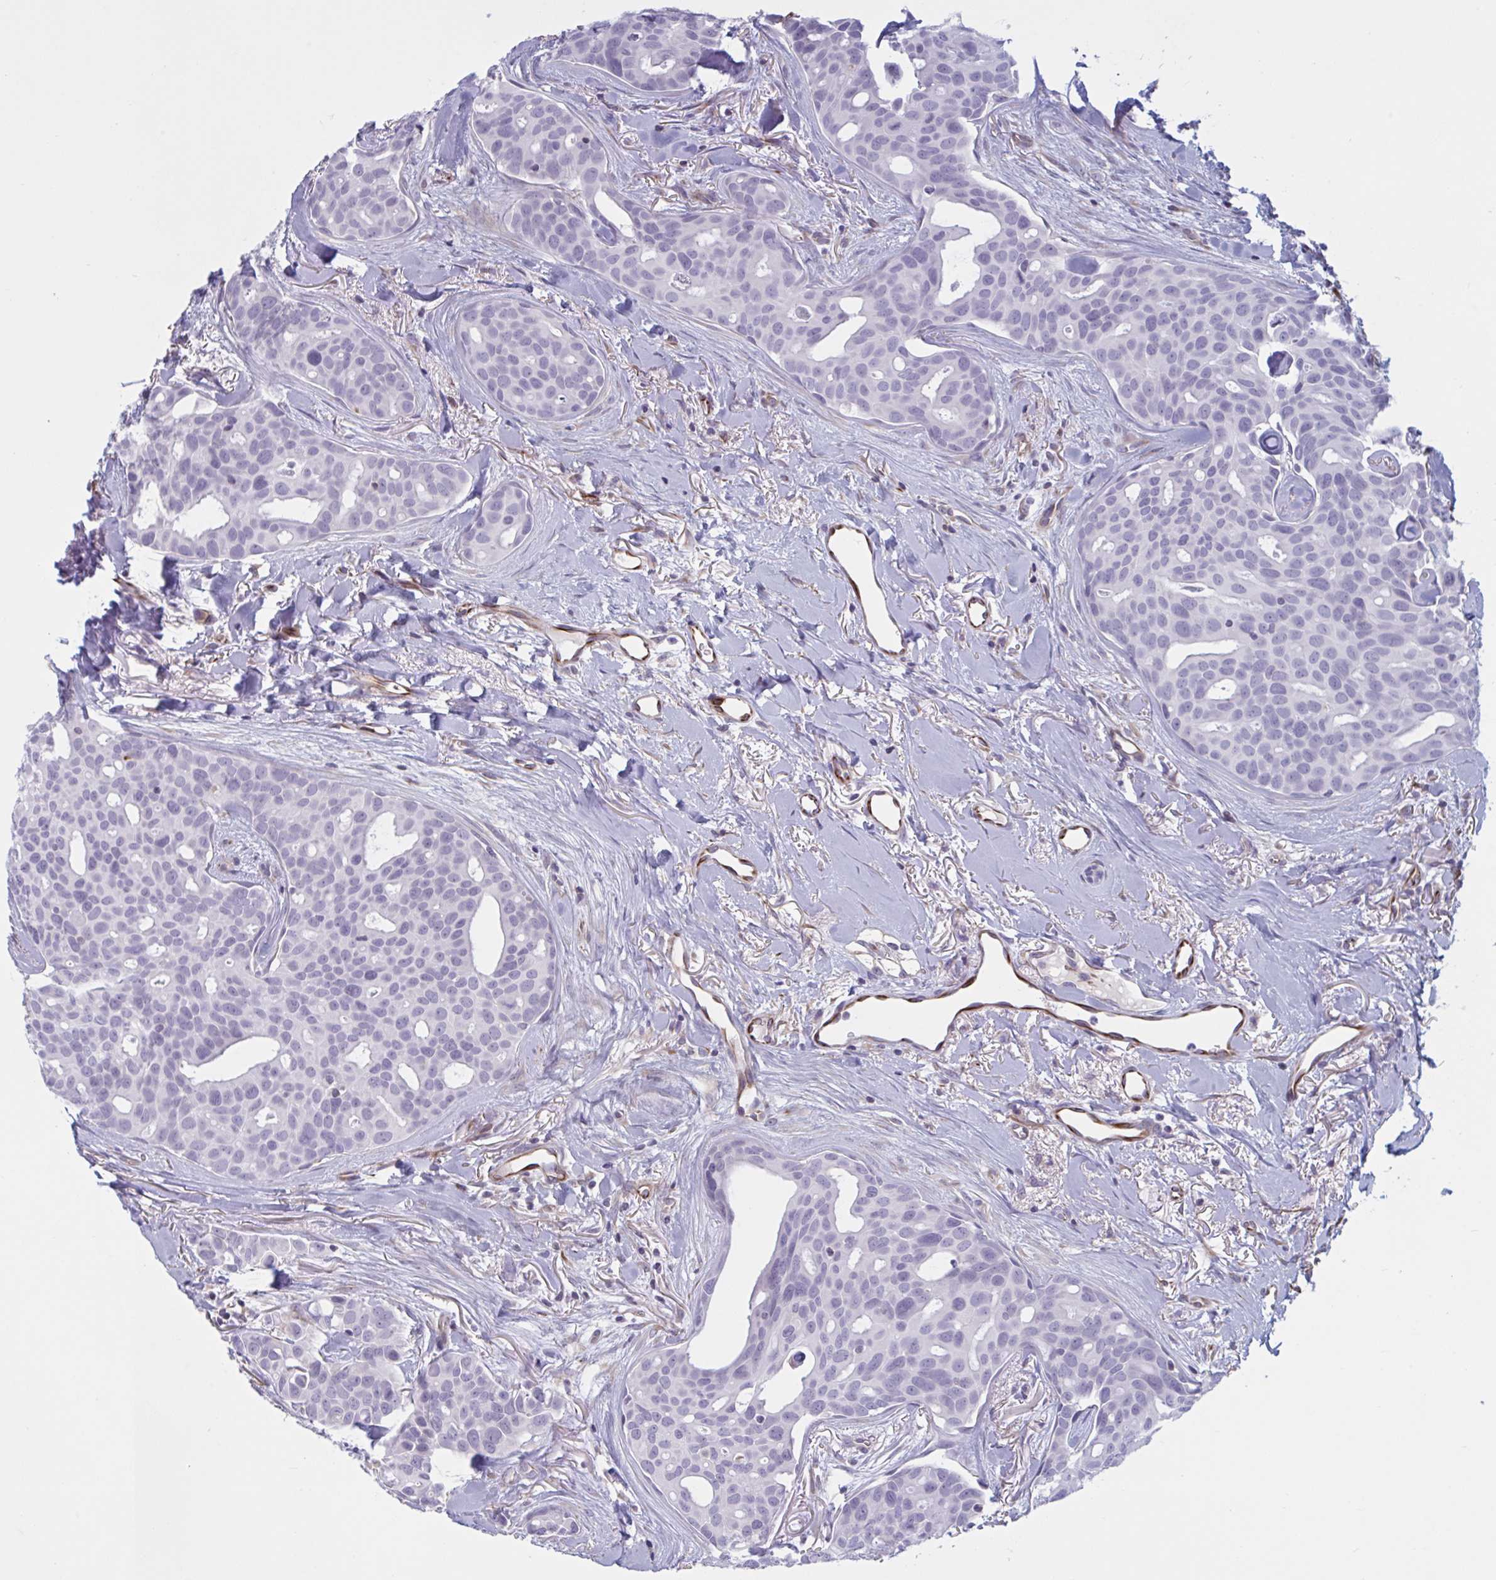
{"staining": {"intensity": "negative", "quantity": "none", "location": "none"}, "tissue": "breast cancer", "cell_type": "Tumor cells", "image_type": "cancer", "snomed": [{"axis": "morphology", "description": "Duct carcinoma"}, {"axis": "topography", "description": "Breast"}], "caption": "Immunohistochemistry (IHC) micrograph of human breast cancer (invasive ductal carcinoma) stained for a protein (brown), which reveals no staining in tumor cells.", "gene": "OR1L3", "patient": {"sex": "female", "age": 54}}